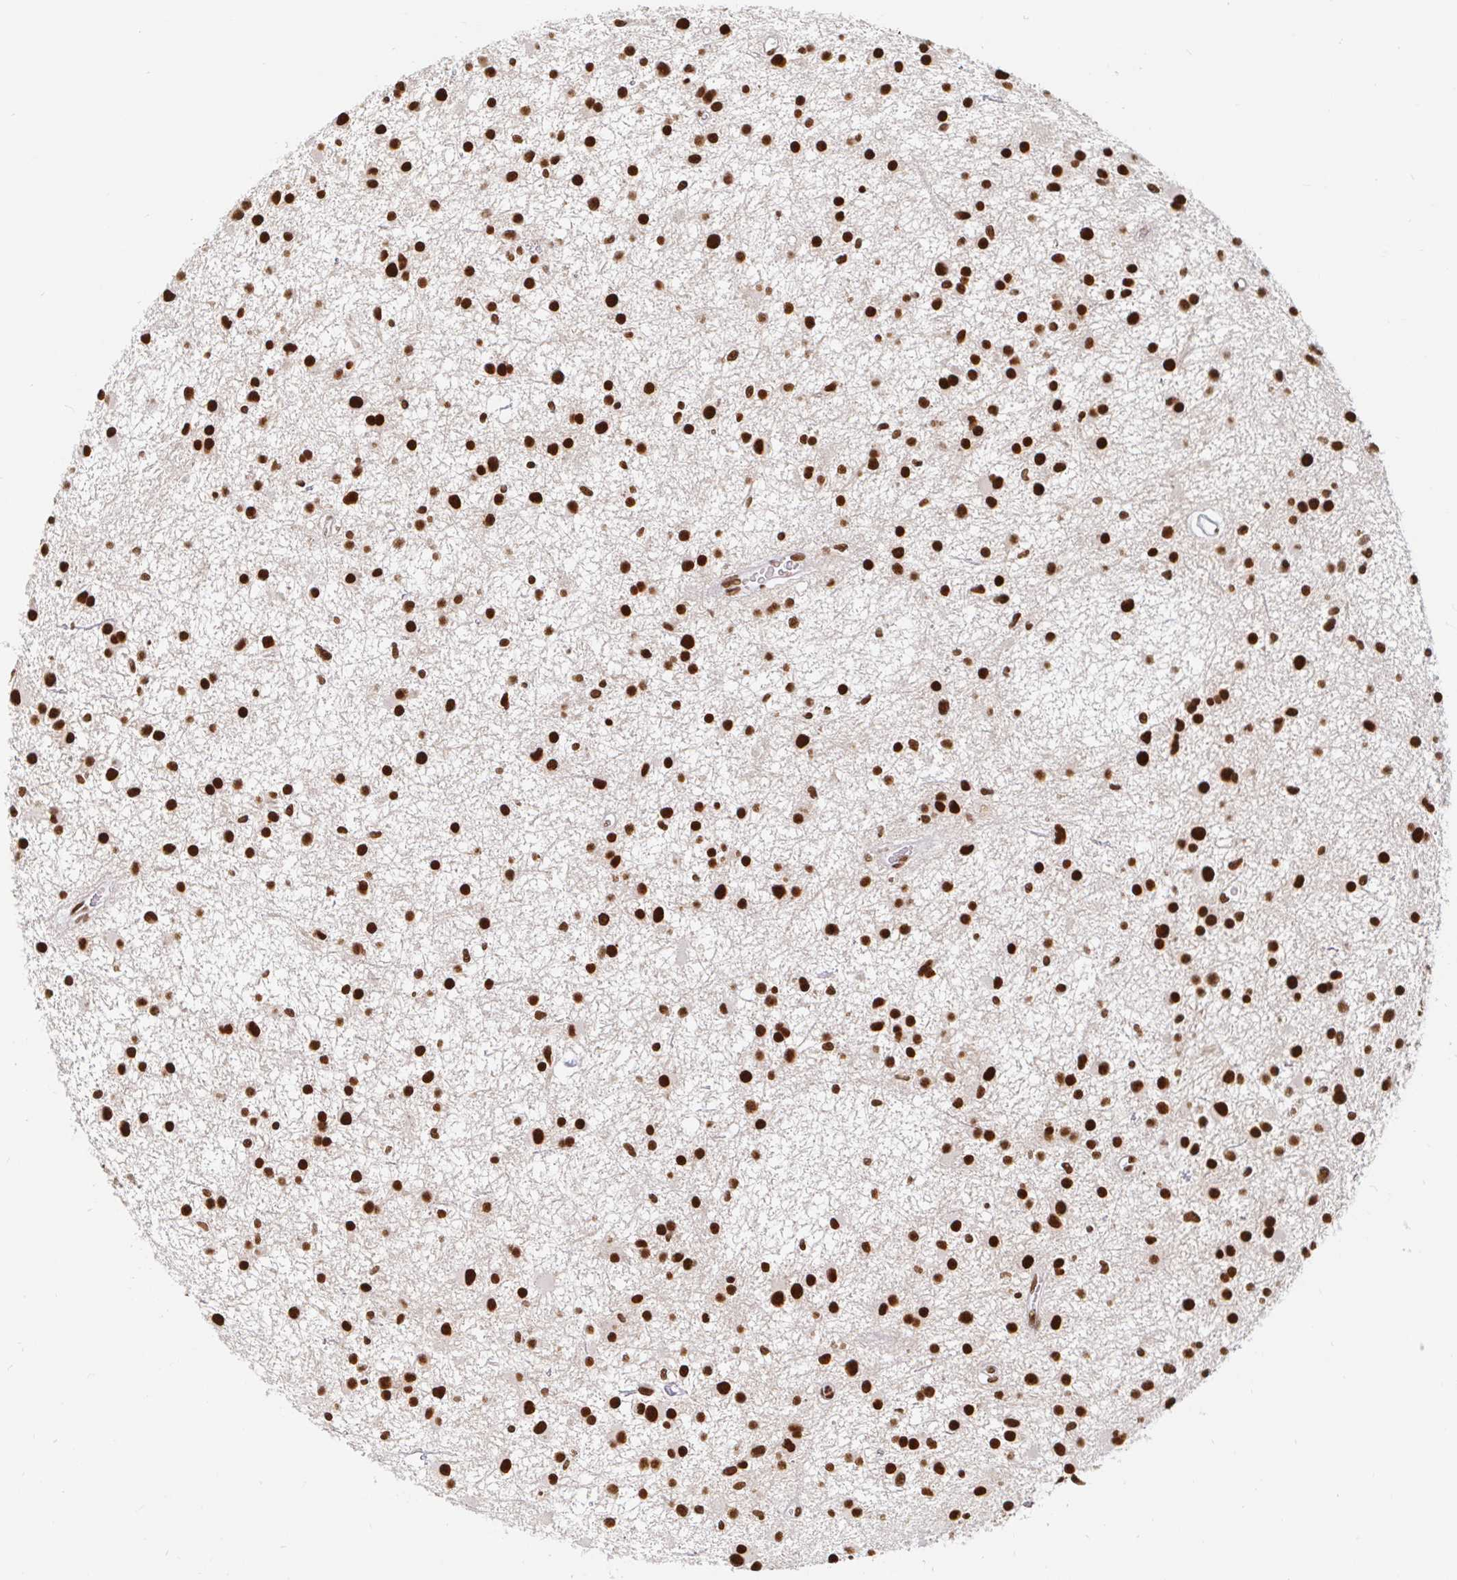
{"staining": {"intensity": "strong", "quantity": ">75%", "location": "nuclear"}, "tissue": "glioma", "cell_type": "Tumor cells", "image_type": "cancer", "snomed": [{"axis": "morphology", "description": "Glioma, malignant, Low grade"}, {"axis": "topography", "description": "Brain"}], "caption": "Protein expression analysis of glioma exhibits strong nuclear staining in approximately >75% of tumor cells. (Brightfield microscopy of DAB IHC at high magnification).", "gene": "RBMX", "patient": {"sex": "male", "age": 43}}